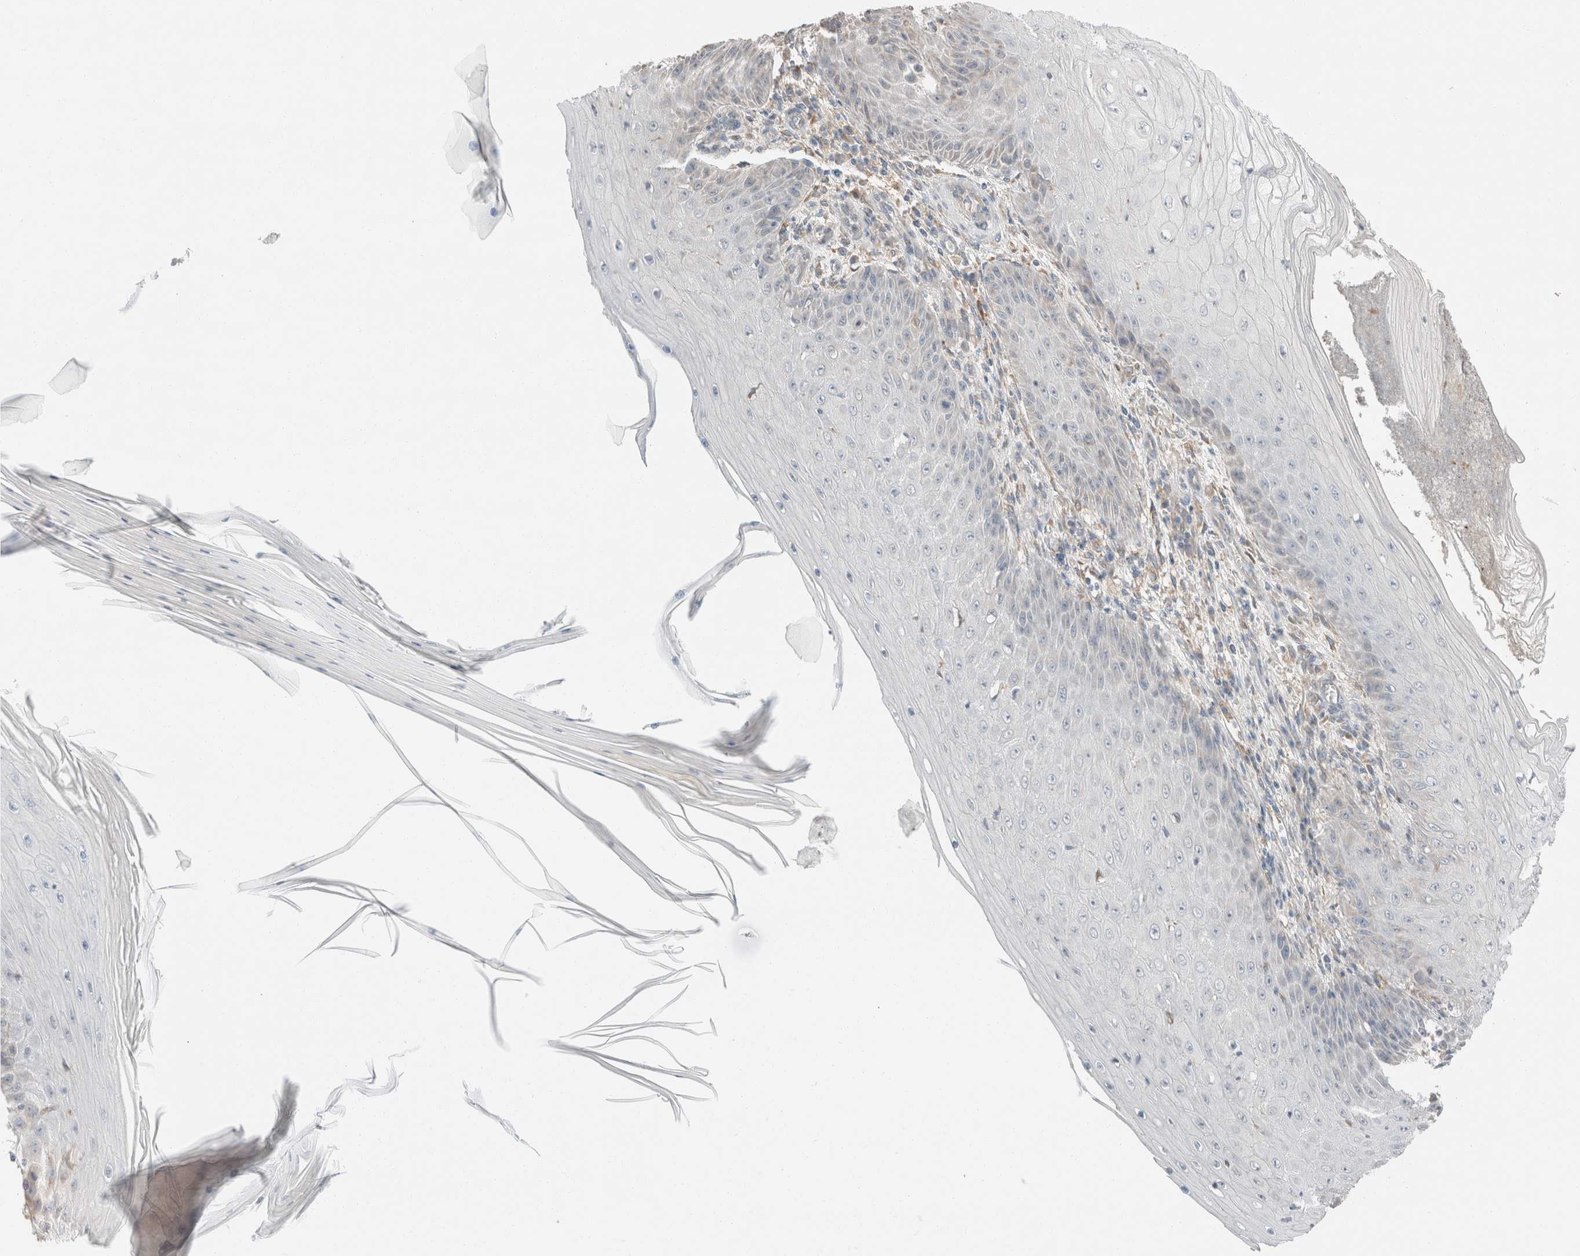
{"staining": {"intensity": "weak", "quantity": "<25%", "location": "cytoplasmic/membranous"}, "tissue": "skin cancer", "cell_type": "Tumor cells", "image_type": "cancer", "snomed": [{"axis": "morphology", "description": "Squamous cell carcinoma, NOS"}, {"axis": "topography", "description": "Skin"}], "caption": "Immunohistochemistry of skin cancer (squamous cell carcinoma) exhibits no positivity in tumor cells.", "gene": "PCM1", "patient": {"sex": "female", "age": 73}}